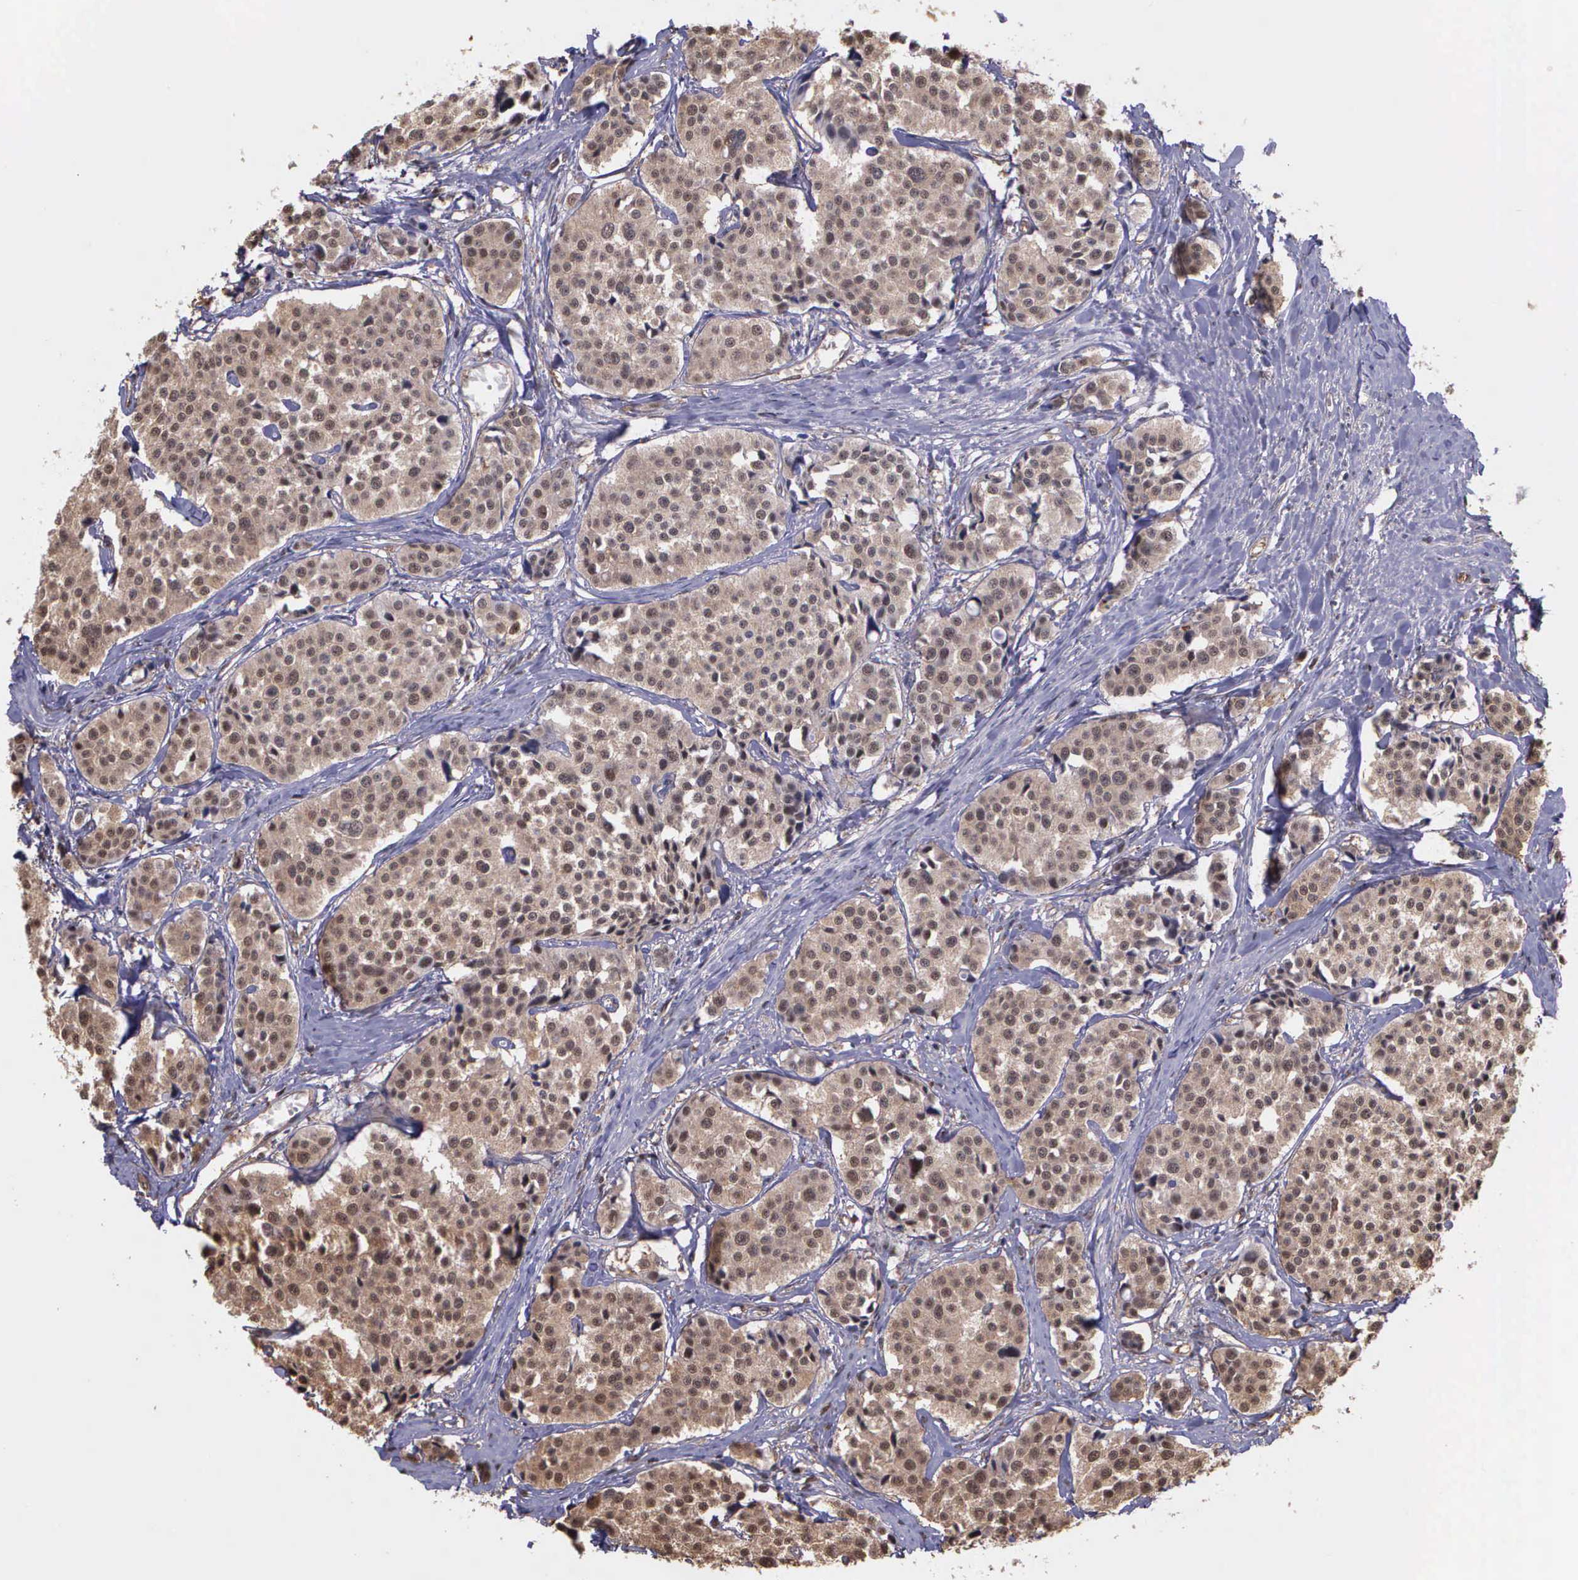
{"staining": {"intensity": "moderate", "quantity": ">75%", "location": "cytoplasmic/membranous"}, "tissue": "carcinoid", "cell_type": "Tumor cells", "image_type": "cancer", "snomed": [{"axis": "morphology", "description": "Carcinoid, malignant, NOS"}, {"axis": "topography", "description": "Small intestine"}], "caption": "High-power microscopy captured an IHC micrograph of carcinoid, revealing moderate cytoplasmic/membranous expression in approximately >75% of tumor cells. (Stains: DAB (3,3'-diaminobenzidine) in brown, nuclei in blue, Microscopy: brightfield microscopy at high magnification).", "gene": "PSMC1", "patient": {"sex": "male", "age": 60}}